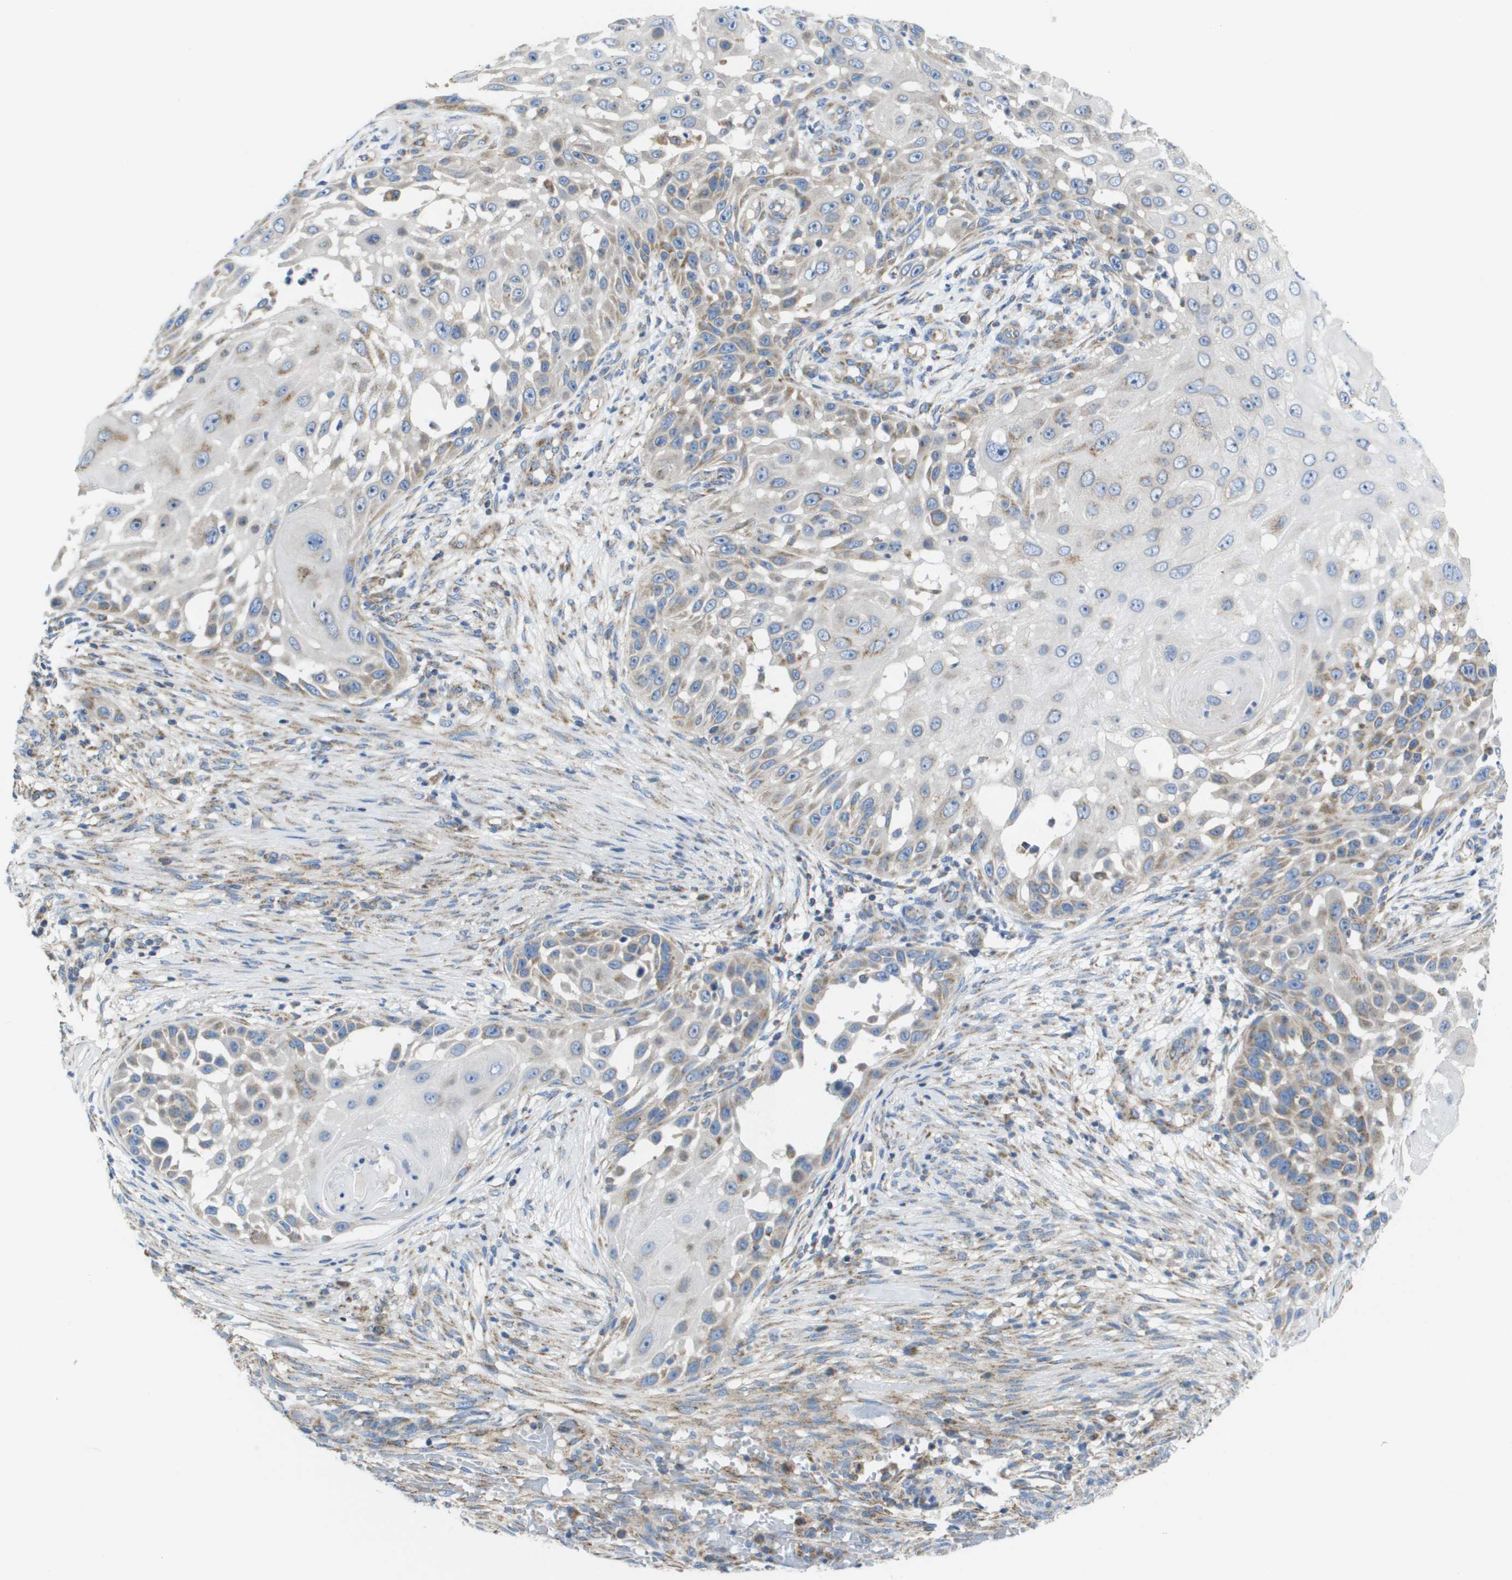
{"staining": {"intensity": "weak", "quantity": "<25%", "location": "cytoplasmic/membranous"}, "tissue": "skin cancer", "cell_type": "Tumor cells", "image_type": "cancer", "snomed": [{"axis": "morphology", "description": "Squamous cell carcinoma, NOS"}, {"axis": "topography", "description": "Skin"}], "caption": "This is a image of IHC staining of skin squamous cell carcinoma, which shows no positivity in tumor cells.", "gene": "FIS1", "patient": {"sex": "female", "age": 44}}